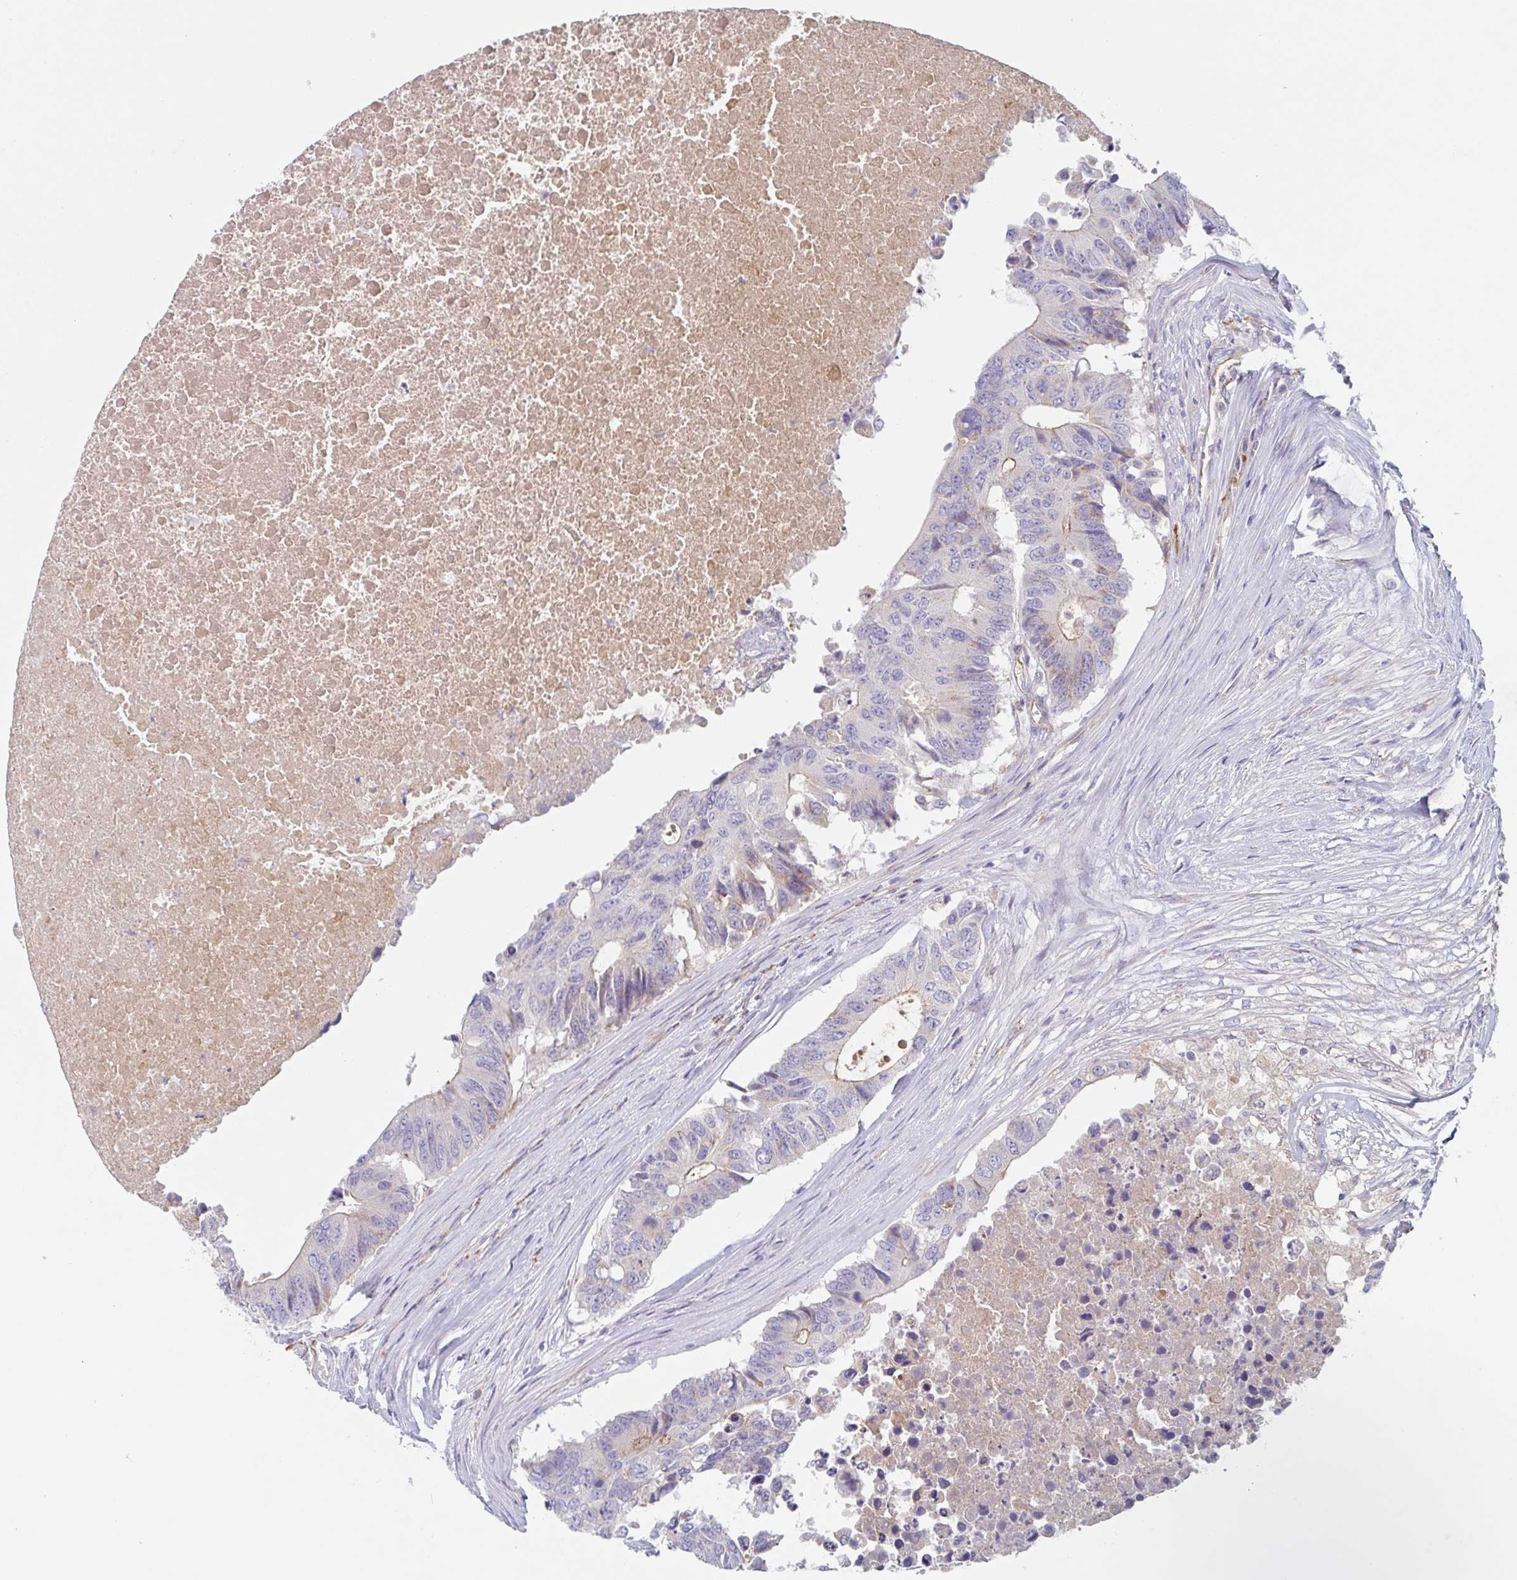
{"staining": {"intensity": "negative", "quantity": "none", "location": "none"}, "tissue": "colorectal cancer", "cell_type": "Tumor cells", "image_type": "cancer", "snomed": [{"axis": "morphology", "description": "Adenocarcinoma, NOS"}, {"axis": "topography", "description": "Colon"}], "caption": "A histopathology image of human colorectal cancer (adenocarcinoma) is negative for staining in tumor cells.", "gene": "MANBA", "patient": {"sex": "male", "age": 71}}